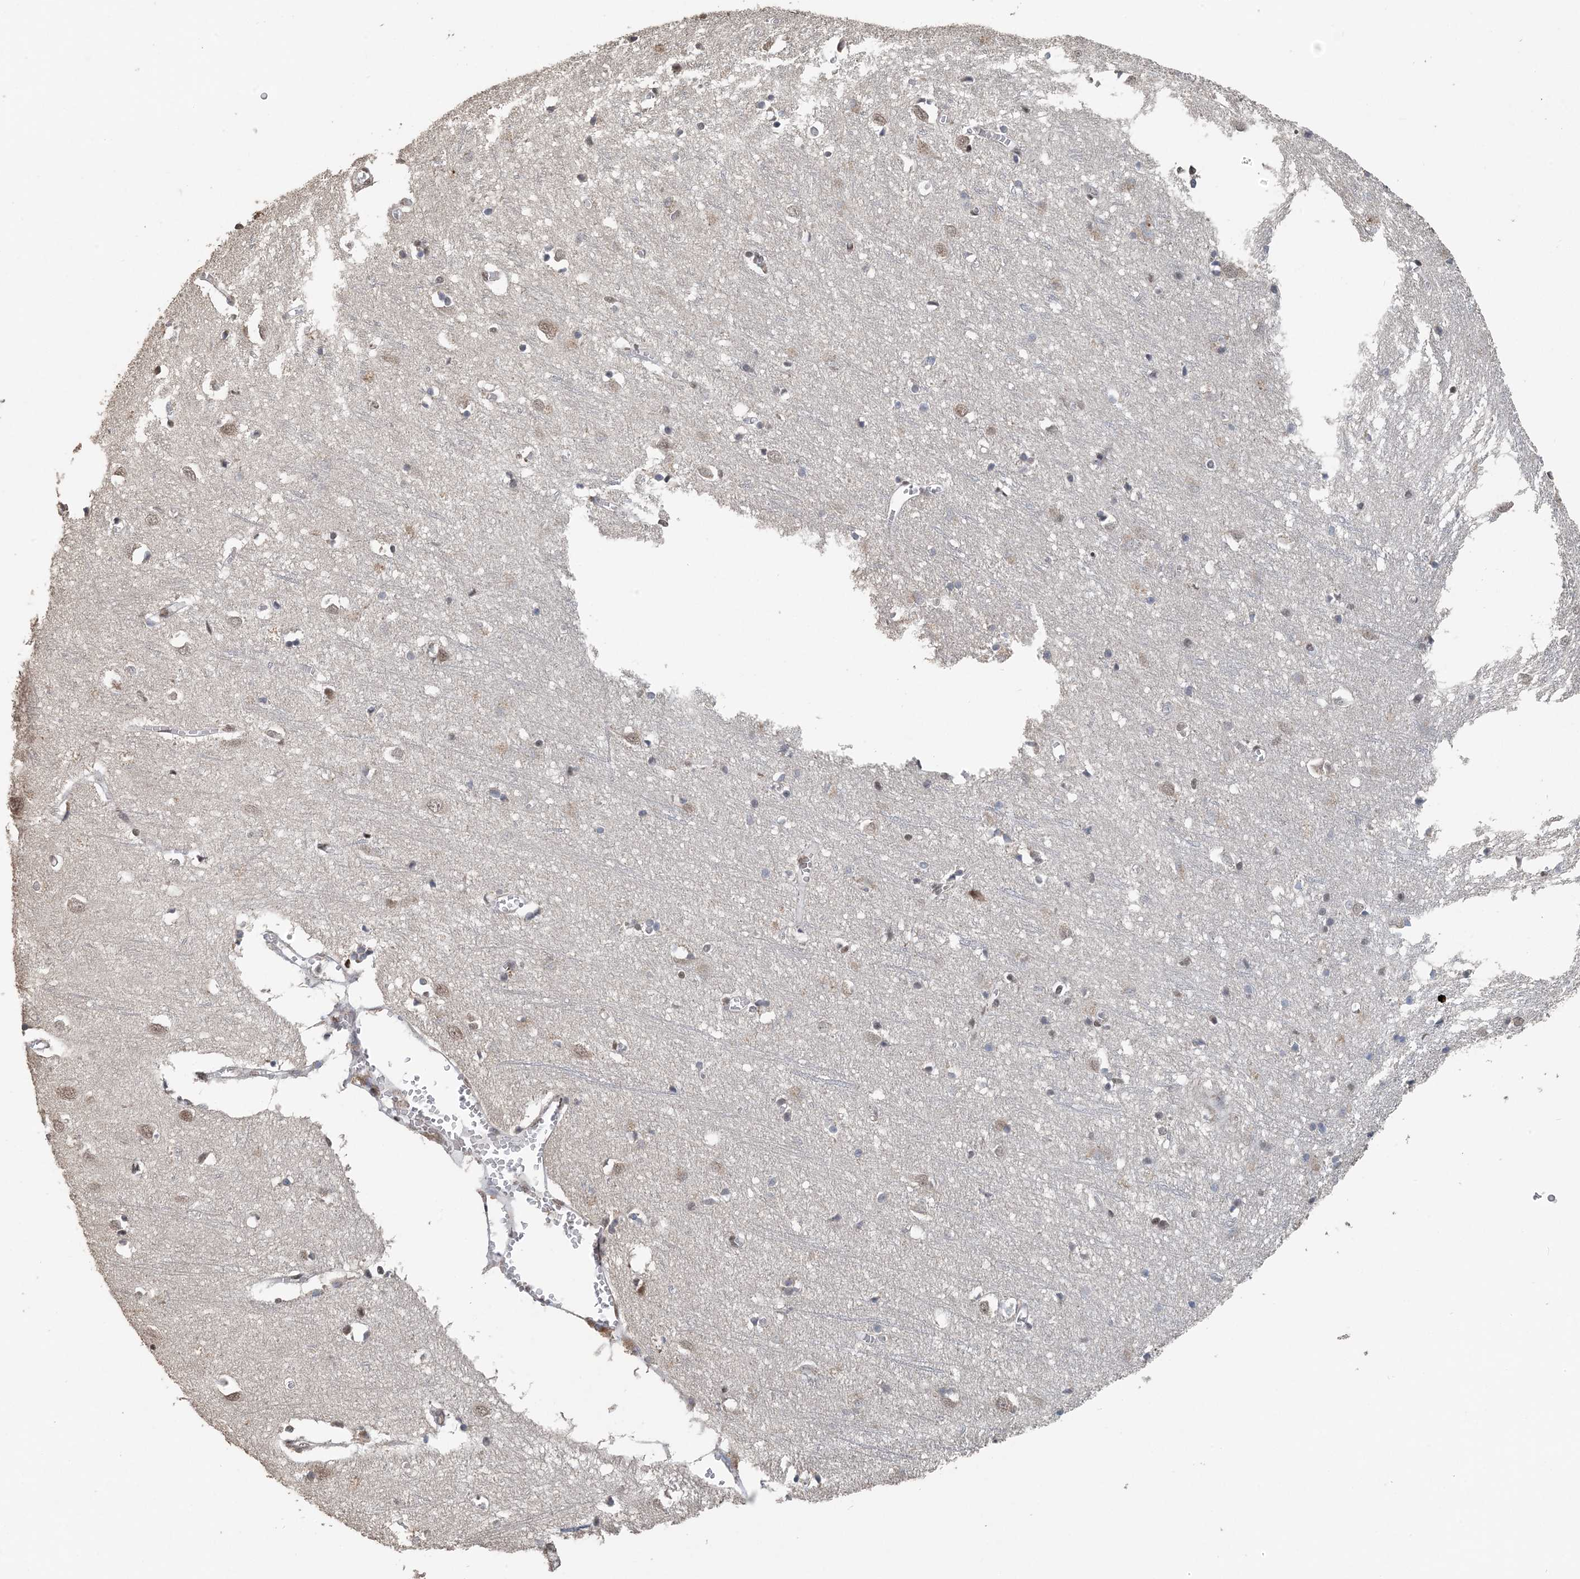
{"staining": {"intensity": "negative", "quantity": "none", "location": "none"}, "tissue": "cerebral cortex", "cell_type": "Endothelial cells", "image_type": "normal", "snomed": [{"axis": "morphology", "description": "Normal tissue, NOS"}, {"axis": "topography", "description": "Cerebral cortex"}], "caption": "Immunohistochemistry (IHC) photomicrograph of benign cerebral cortex: cerebral cortex stained with DAB exhibits no significant protein expression in endothelial cells. (Immunohistochemistry (IHC), brightfield microscopy, high magnification).", "gene": "MBD2", "patient": {"sex": "female", "age": 64}}